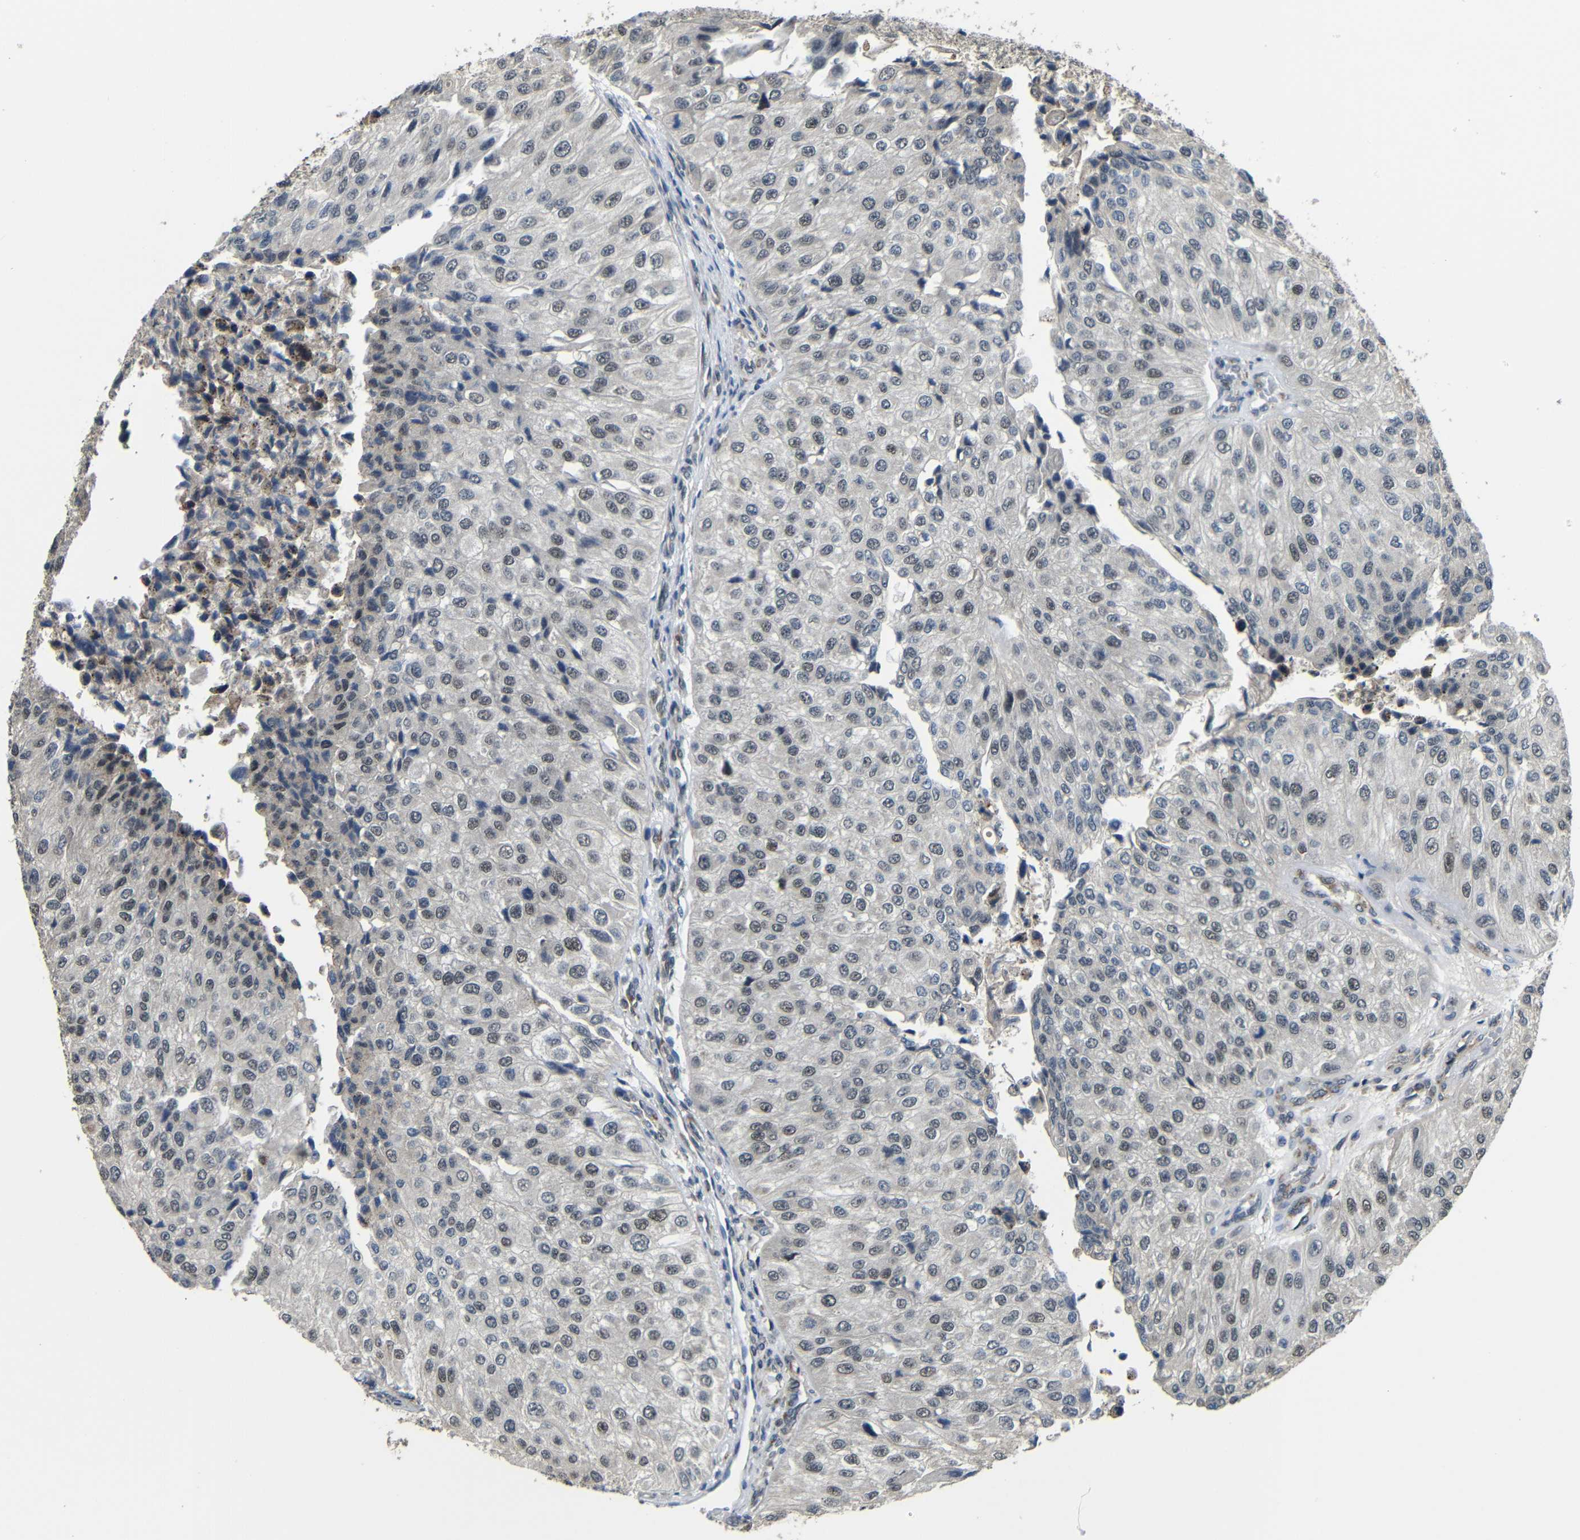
{"staining": {"intensity": "negative", "quantity": "none", "location": "none"}, "tissue": "urothelial cancer", "cell_type": "Tumor cells", "image_type": "cancer", "snomed": [{"axis": "morphology", "description": "Urothelial carcinoma, High grade"}, {"axis": "topography", "description": "Kidney"}, {"axis": "topography", "description": "Urinary bladder"}], "caption": "The immunohistochemistry (IHC) micrograph has no significant expression in tumor cells of high-grade urothelial carcinoma tissue. Nuclei are stained in blue.", "gene": "FAM172A", "patient": {"sex": "male", "age": 77}}